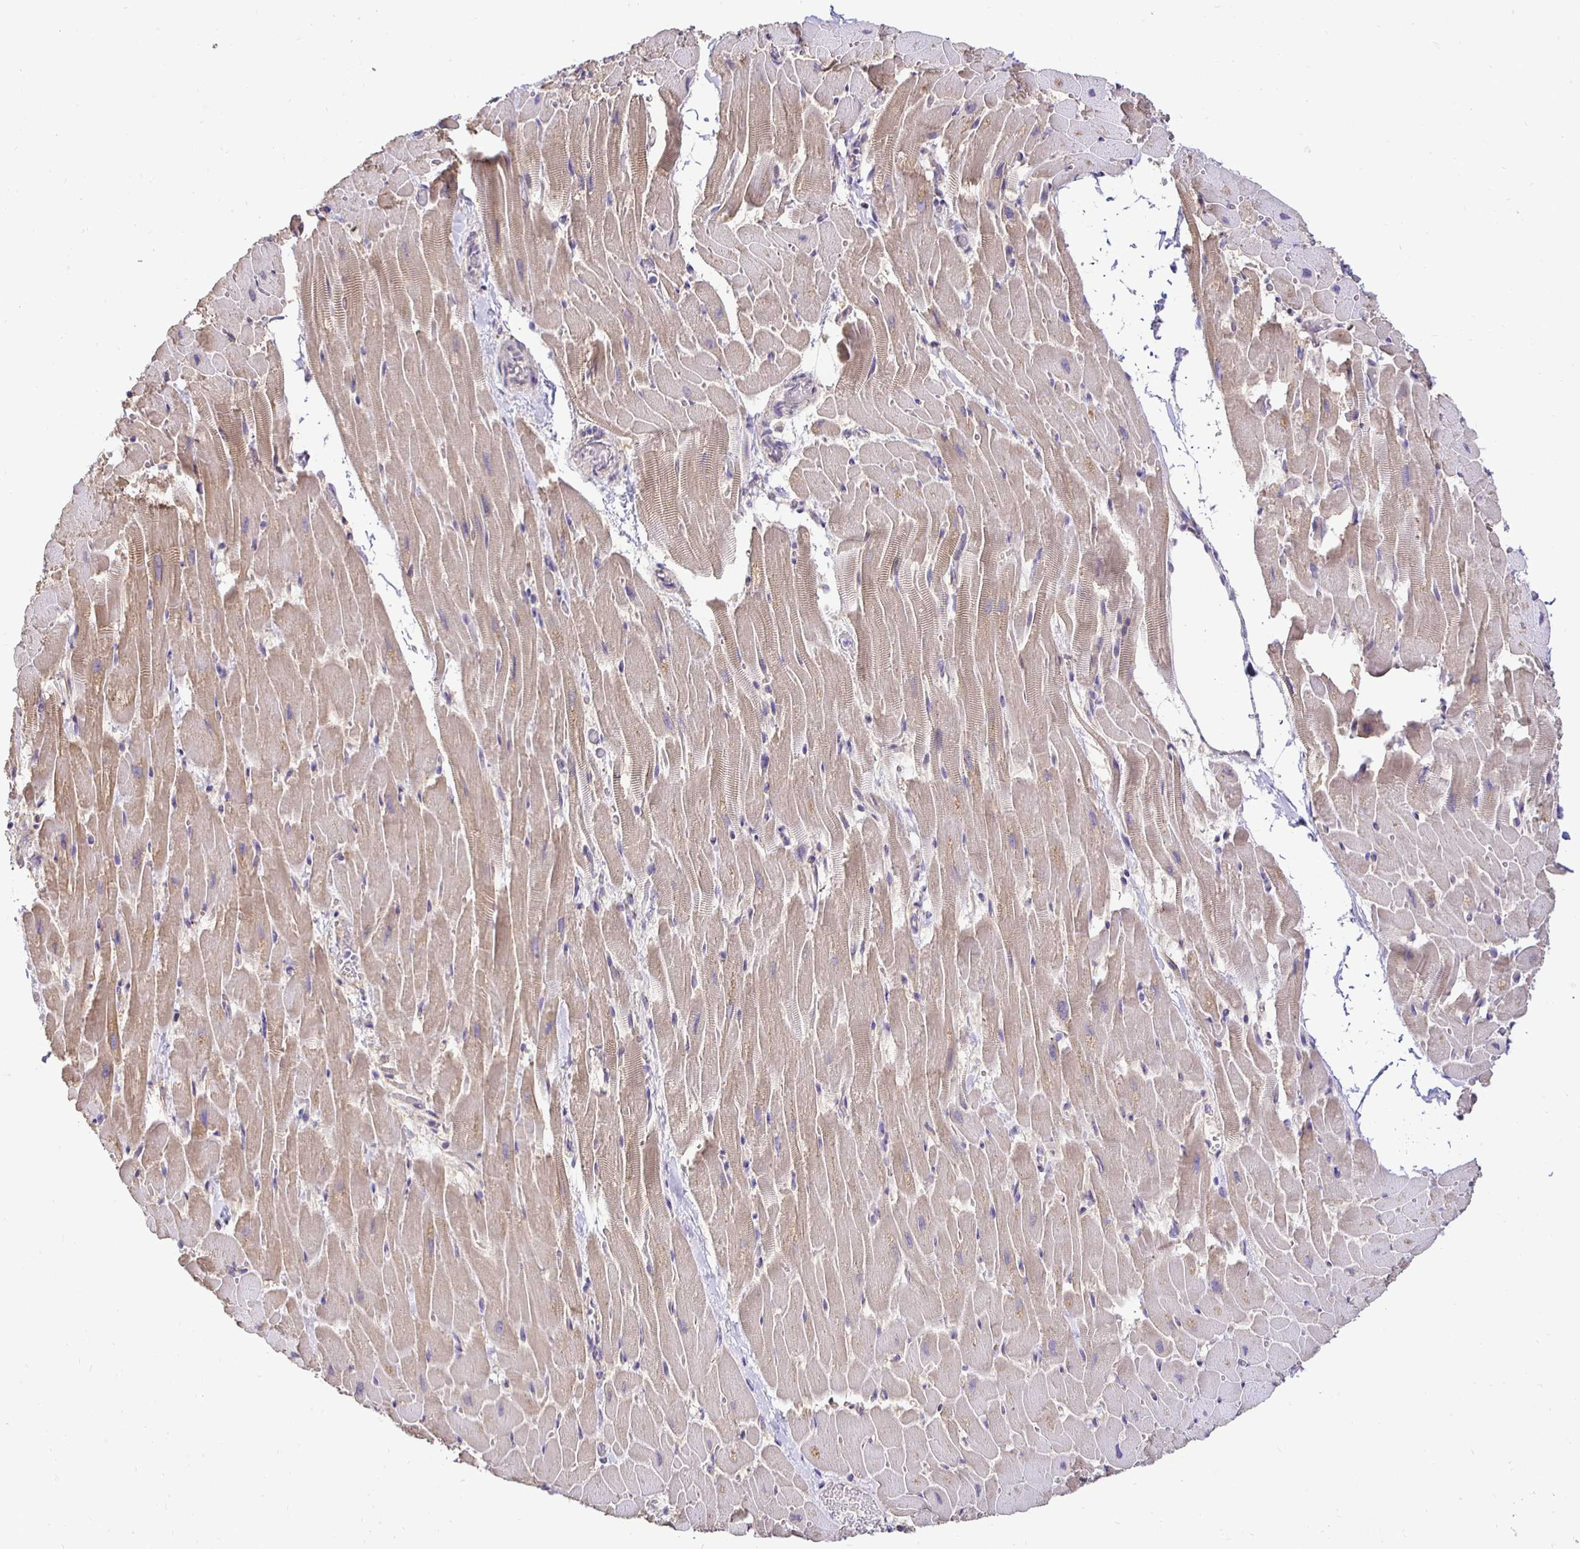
{"staining": {"intensity": "weak", "quantity": ">75%", "location": "cytoplasmic/membranous"}, "tissue": "heart muscle", "cell_type": "Cardiomyocytes", "image_type": "normal", "snomed": [{"axis": "morphology", "description": "Normal tissue, NOS"}, {"axis": "topography", "description": "Heart"}], "caption": "Cardiomyocytes show low levels of weak cytoplasmic/membranous staining in about >75% of cells in normal heart muscle. (DAB (3,3'-diaminobenzidine) IHC, brown staining for protein, blue staining for nuclei).", "gene": "SLC9A1", "patient": {"sex": "male", "age": 37}}